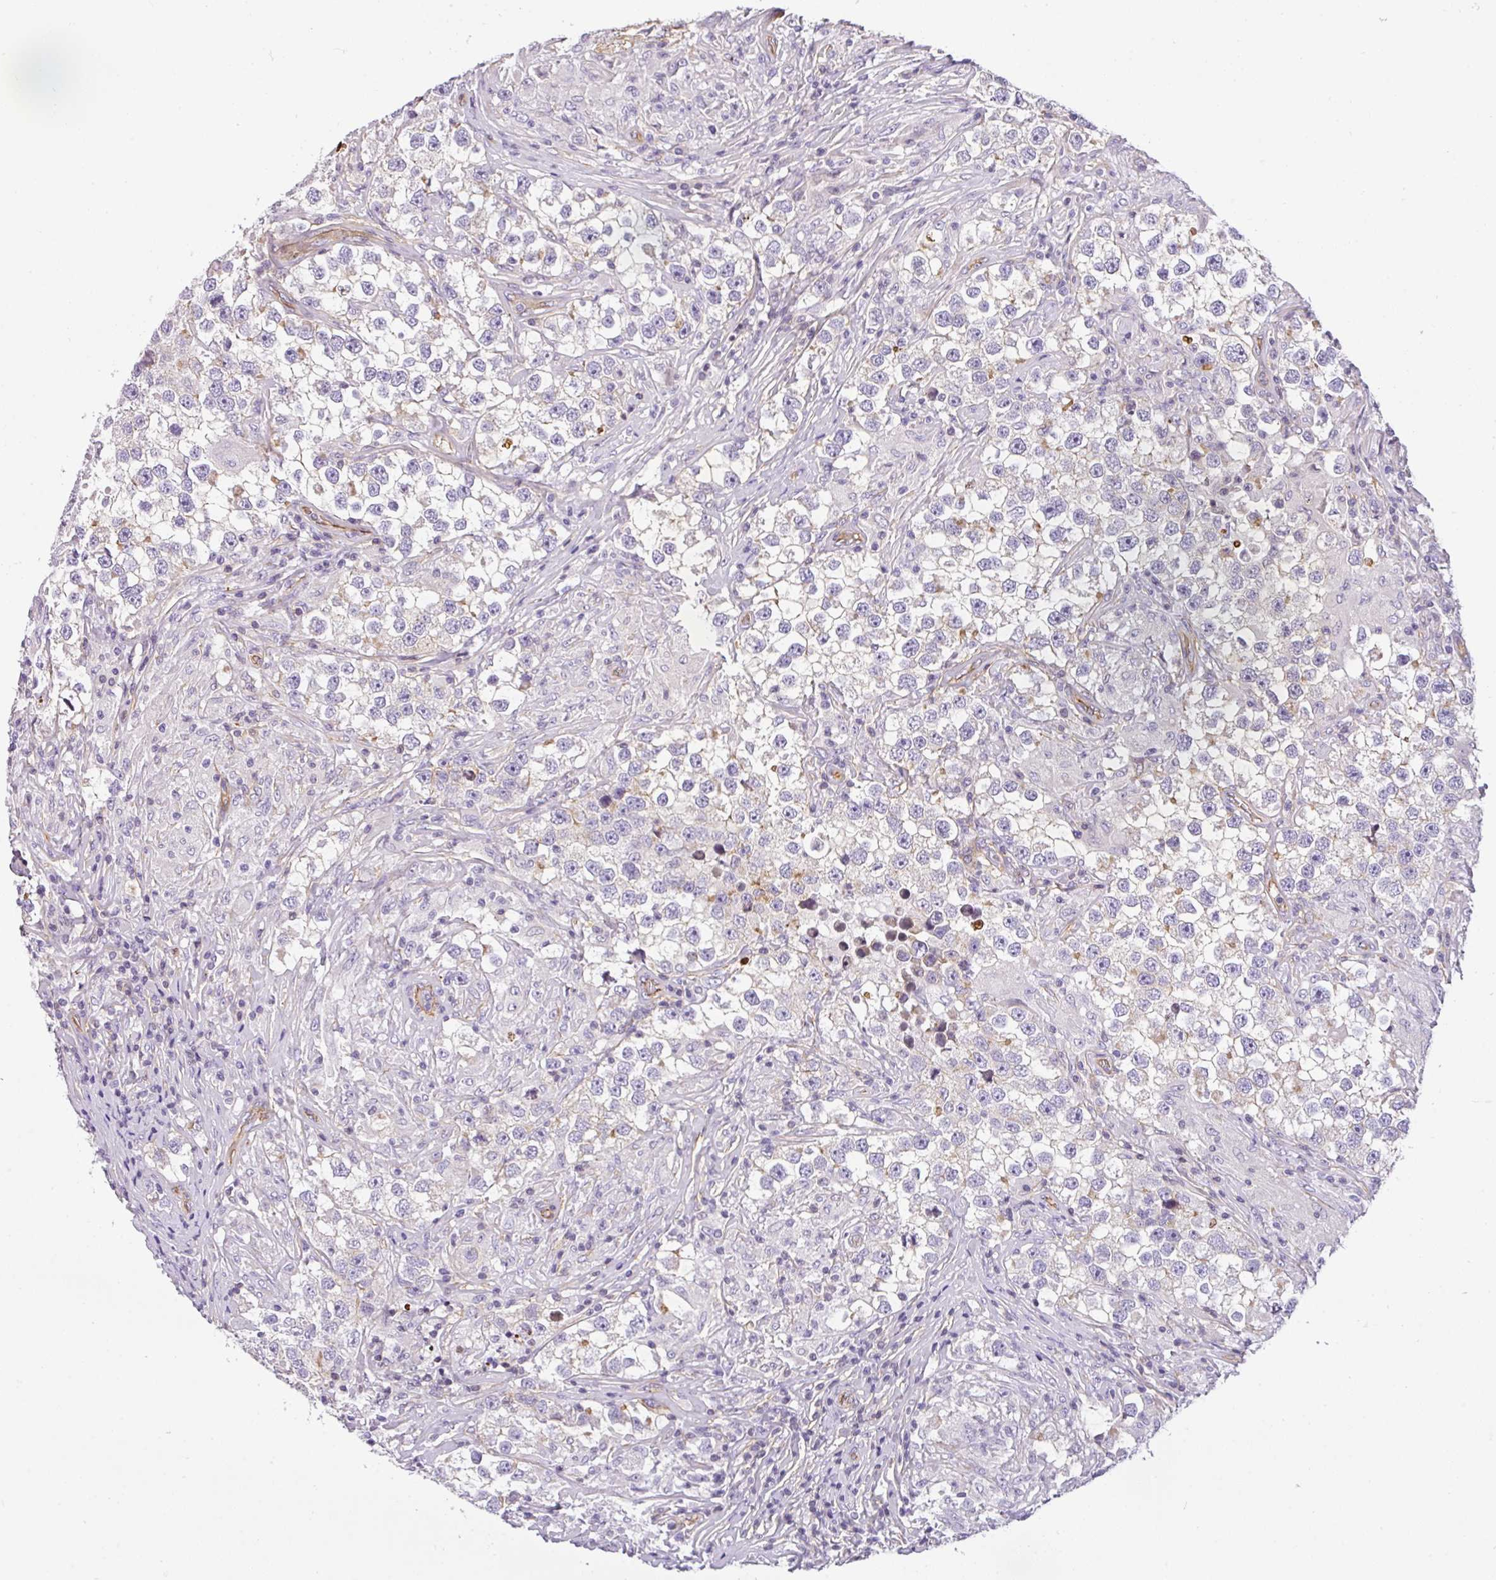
{"staining": {"intensity": "negative", "quantity": "none", "location": "none"}, "tissue": "testis cancer", "cell_type": "Tumor cells", "image_type": "cancer", "snomed": [{"axis": "morphology", "description": "Seminoma, NOS"}, {"axis": "topography", "description": "Testis"}], "caption": "Tumor cells are negative for protein expression in human testis cancer. Nuclei are stained in blue.", "gene": "OR11H4", "patient": {"sex": "male", "age": 46}}